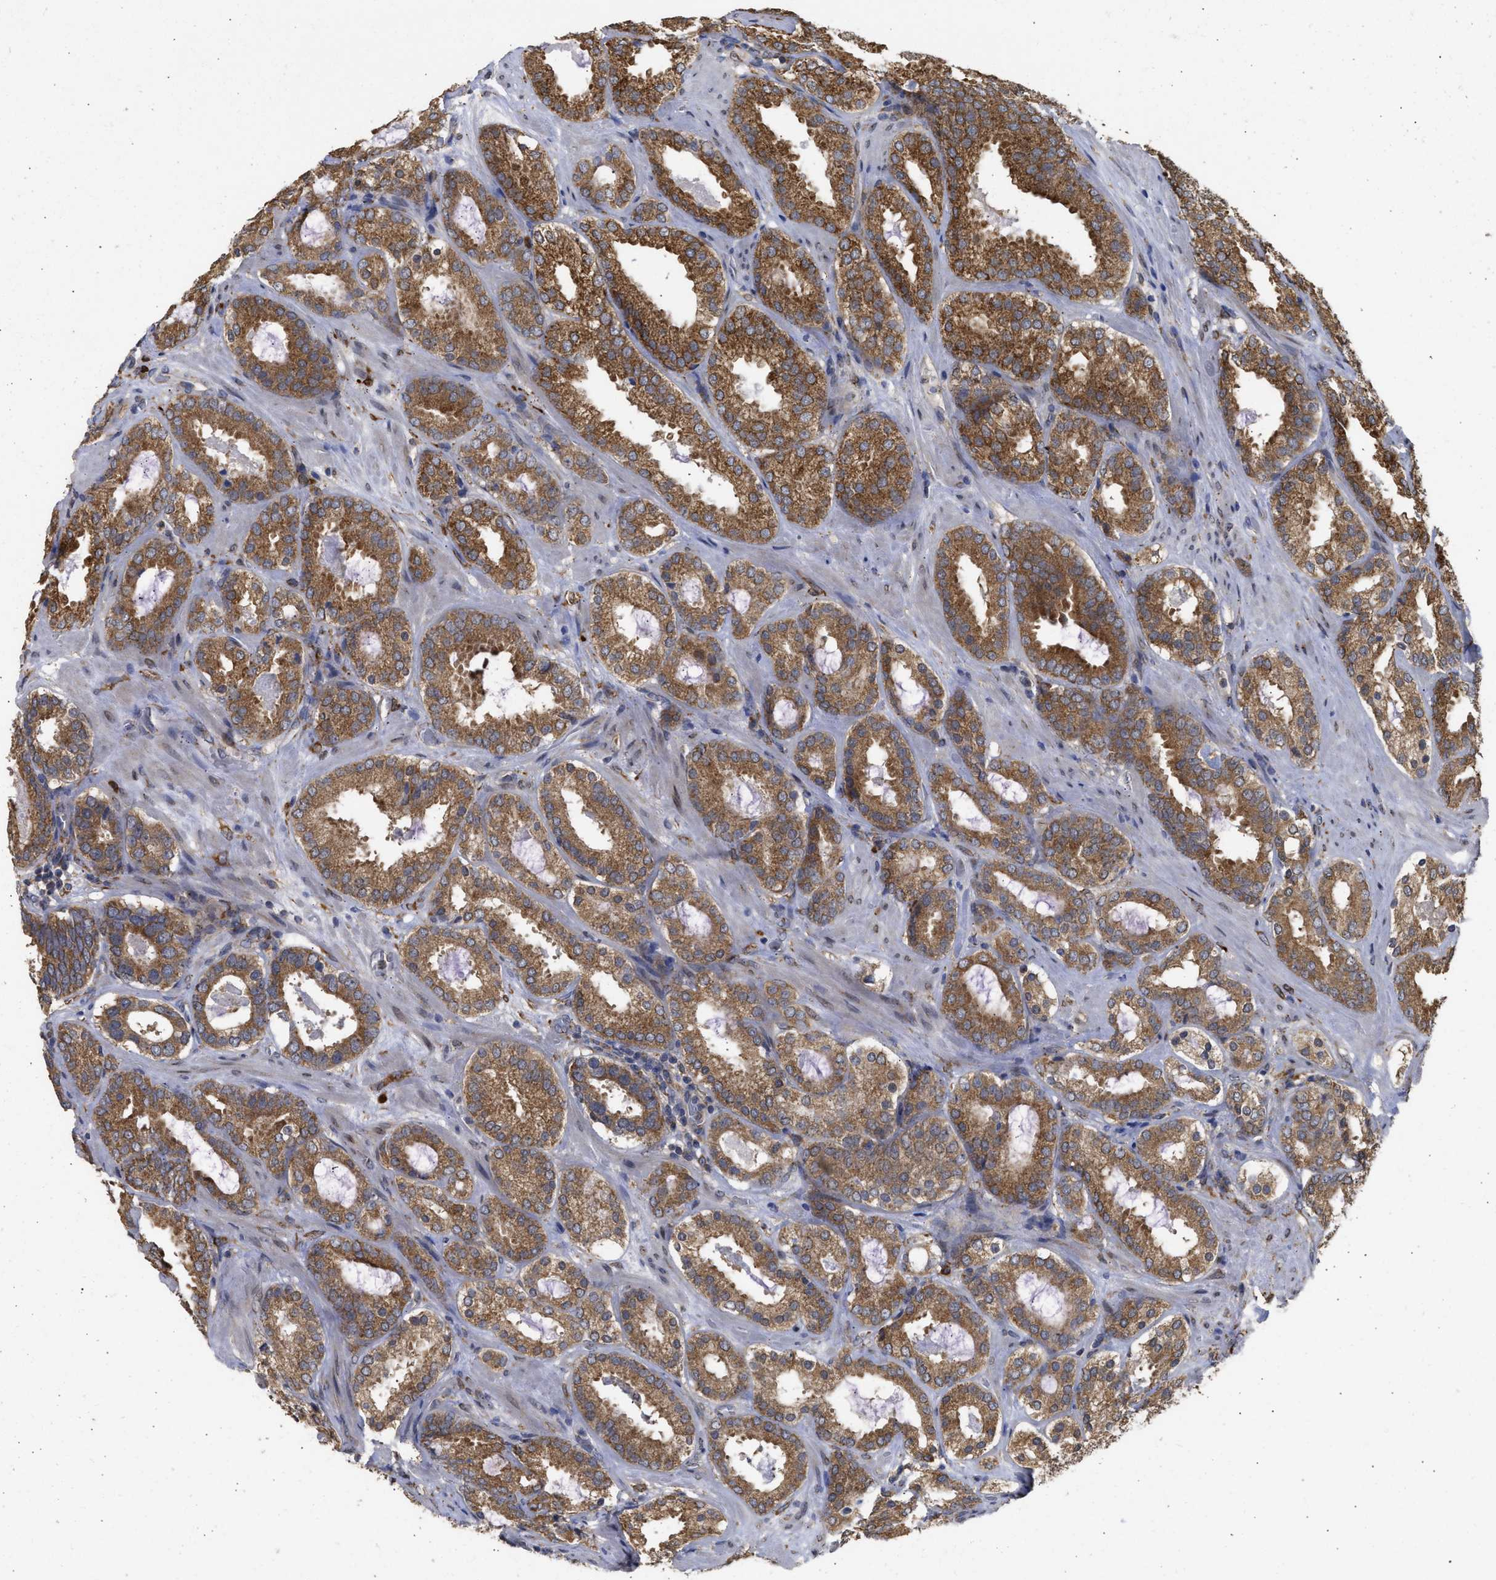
{"staining": {"intensity": "strong", "quantity": ">75%", "location": "cytoplasmic/membranous"}, "tissue": "prostate cancer", "cell_type": "Tumor cells", "image_type": "cancer", "snomed": [{"axis": "morphology", "description": "Adenocarcinoma, Low grade"}, {"axis": "topography", "description": "Prostate"}], "caption": "A high-resolution image shows IHC staining of low-grade adenocarcinoma (prostate), which displays strong cytoplasmic/membranous staining in about >75% of tumor cells.", "gene": "DNAJC1", "patient": {"sex": "male", "age": 69}}